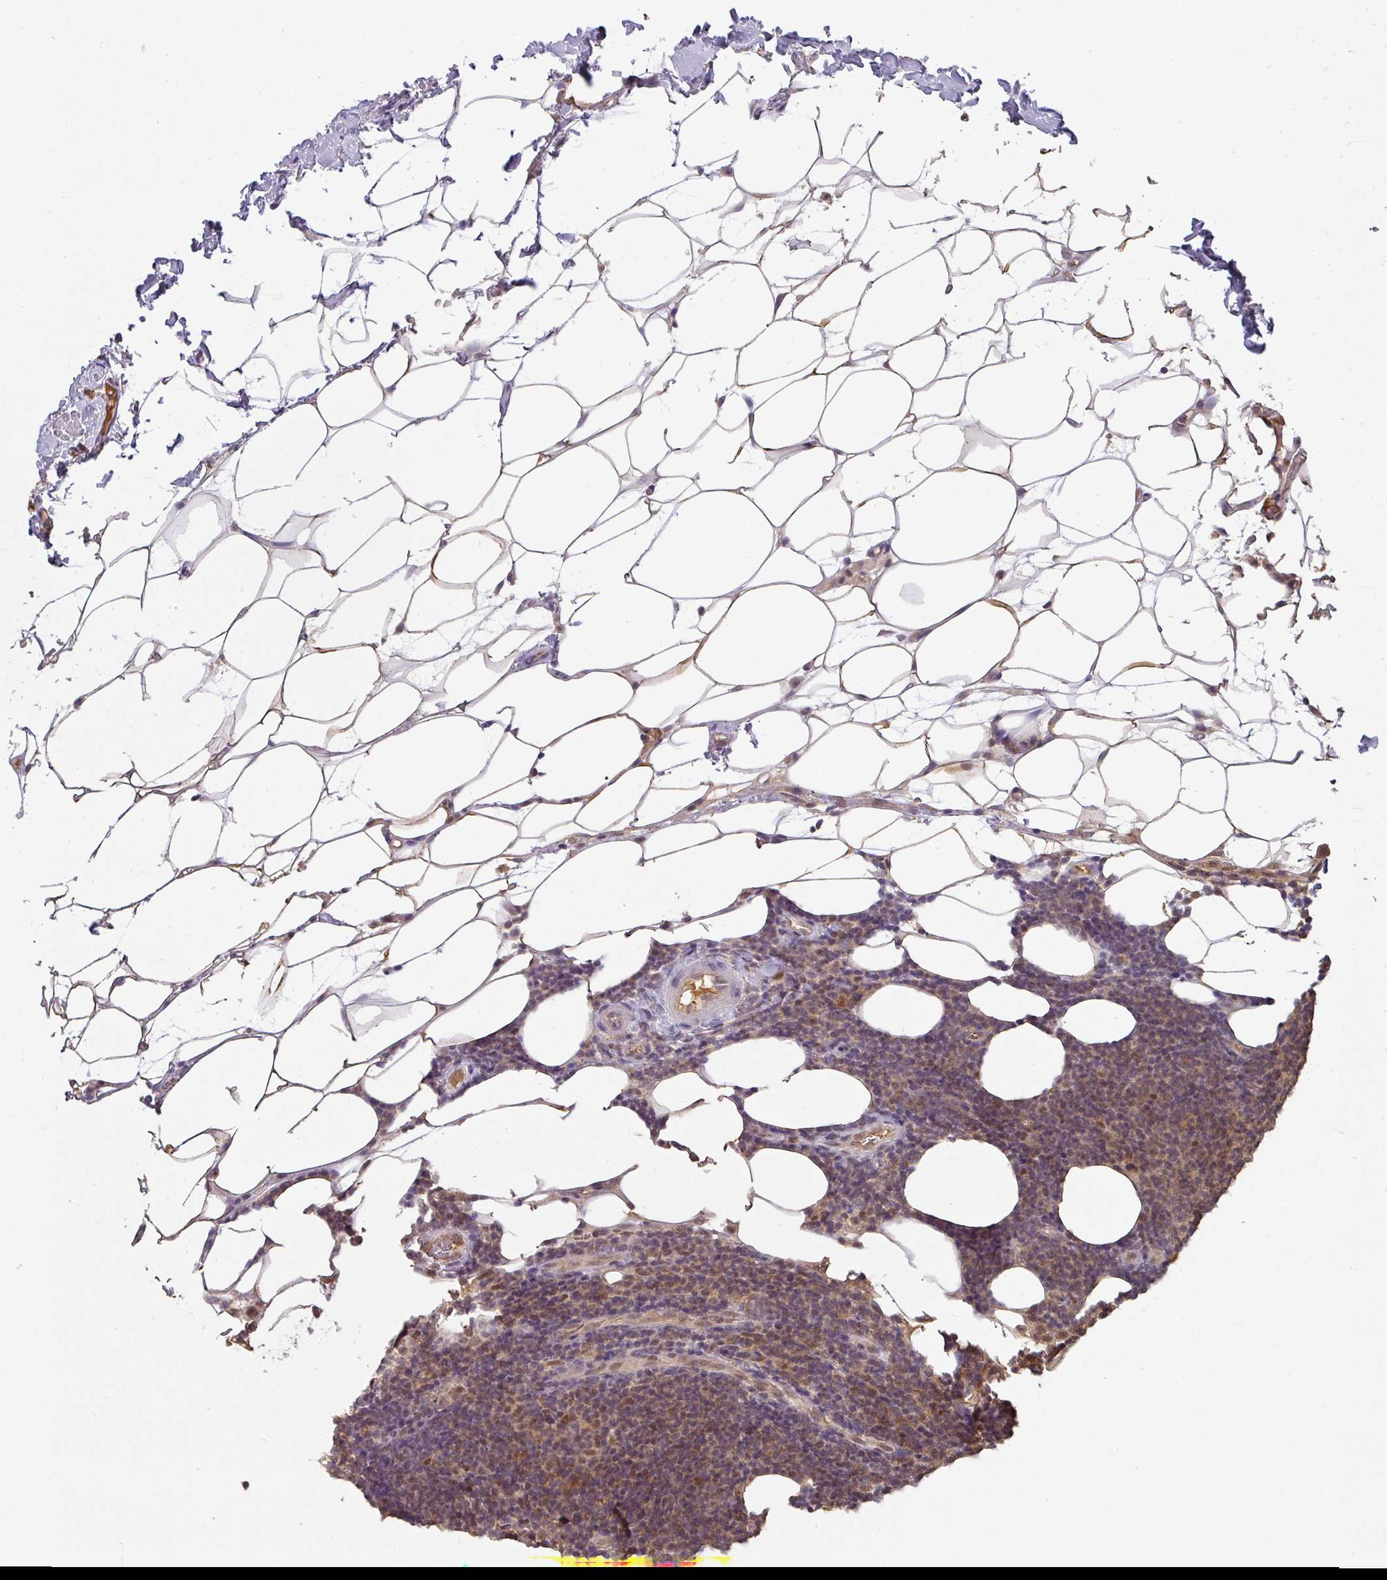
{"staining": {"intensity": "moderate", "quantity": "25%-75%", "location": "cytoplasmic/membranous,nuclear"}, "tissue": "lymphoma", "cell_type": "Tumor cells", "image_type": "cancer", "snomed": [{"axis": "morphology", "description": "Malignant lymphoma, non-Hodgkin's type, Low grade"}, {"axis": "topography", "description": "Lymph node"}], "caption": "A high-resolution micrograph shows IHC staining of malignant lymphoma, non-Hodgkin's type (low-grade), which exhibits moderate cytoplasmic/membranous and nuclear staining in about 25%-75% of tumor cells.", "gene": "RANBP9", "patient": {"sex": "male", "age": 66}}